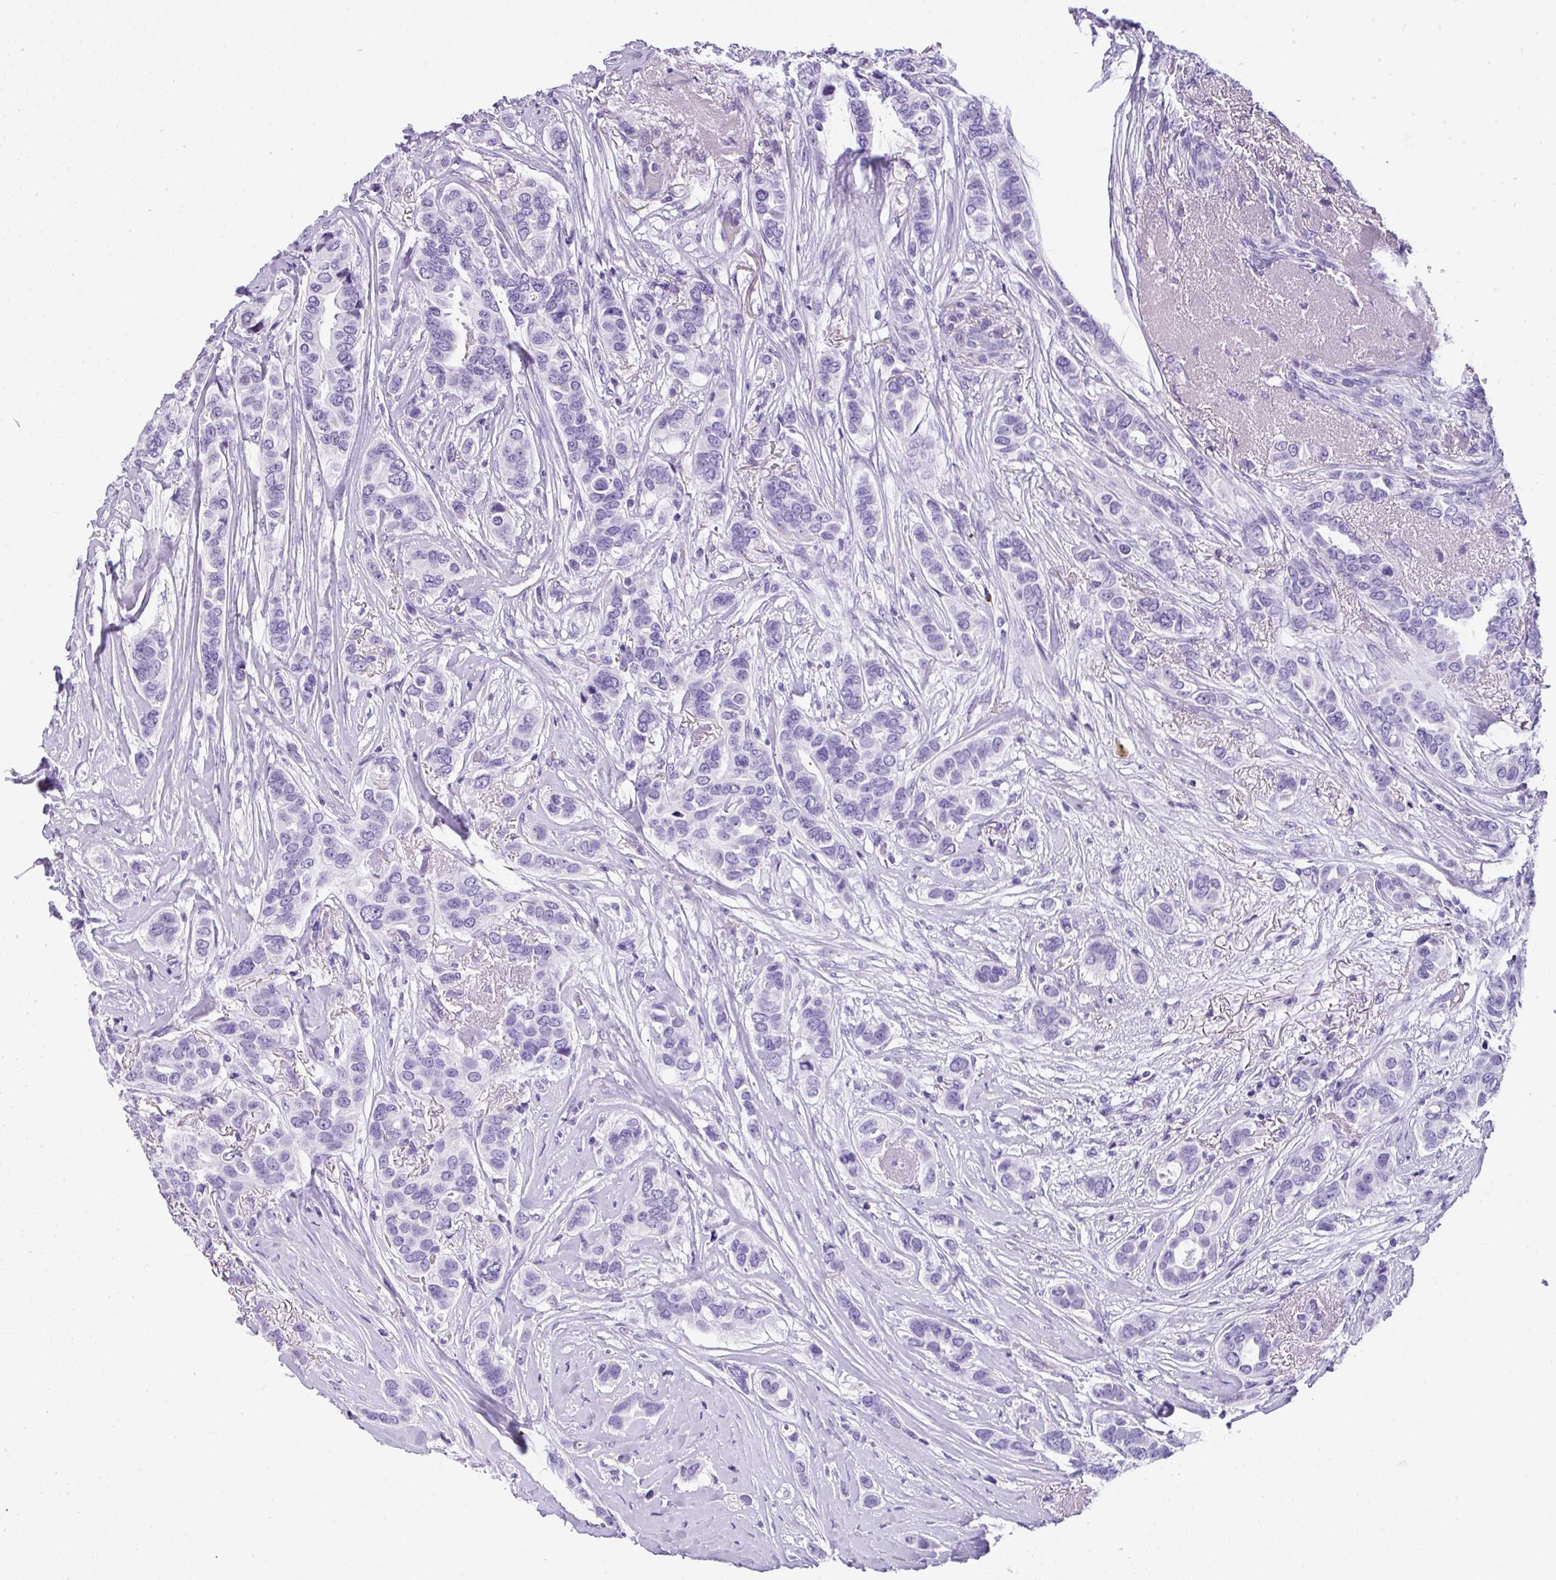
{"staining": {"intensity": "negative", "quantity": "none", "location": "none"}, "tissue": "breast cancer", "cell_type": "Tumor cells", "image_type": "cancer", "snomed": [{"axis": "morphology", "description": "Lobular carcinoma"}, {"axis": "topography", "description": "Breast"}], "caption": "This is an IHC histopathology image of lobular carcinoma (breast). There is no expression in tumor cells.", "gene": "MUC21", "patient": {"sex": "female", "age": 51}}